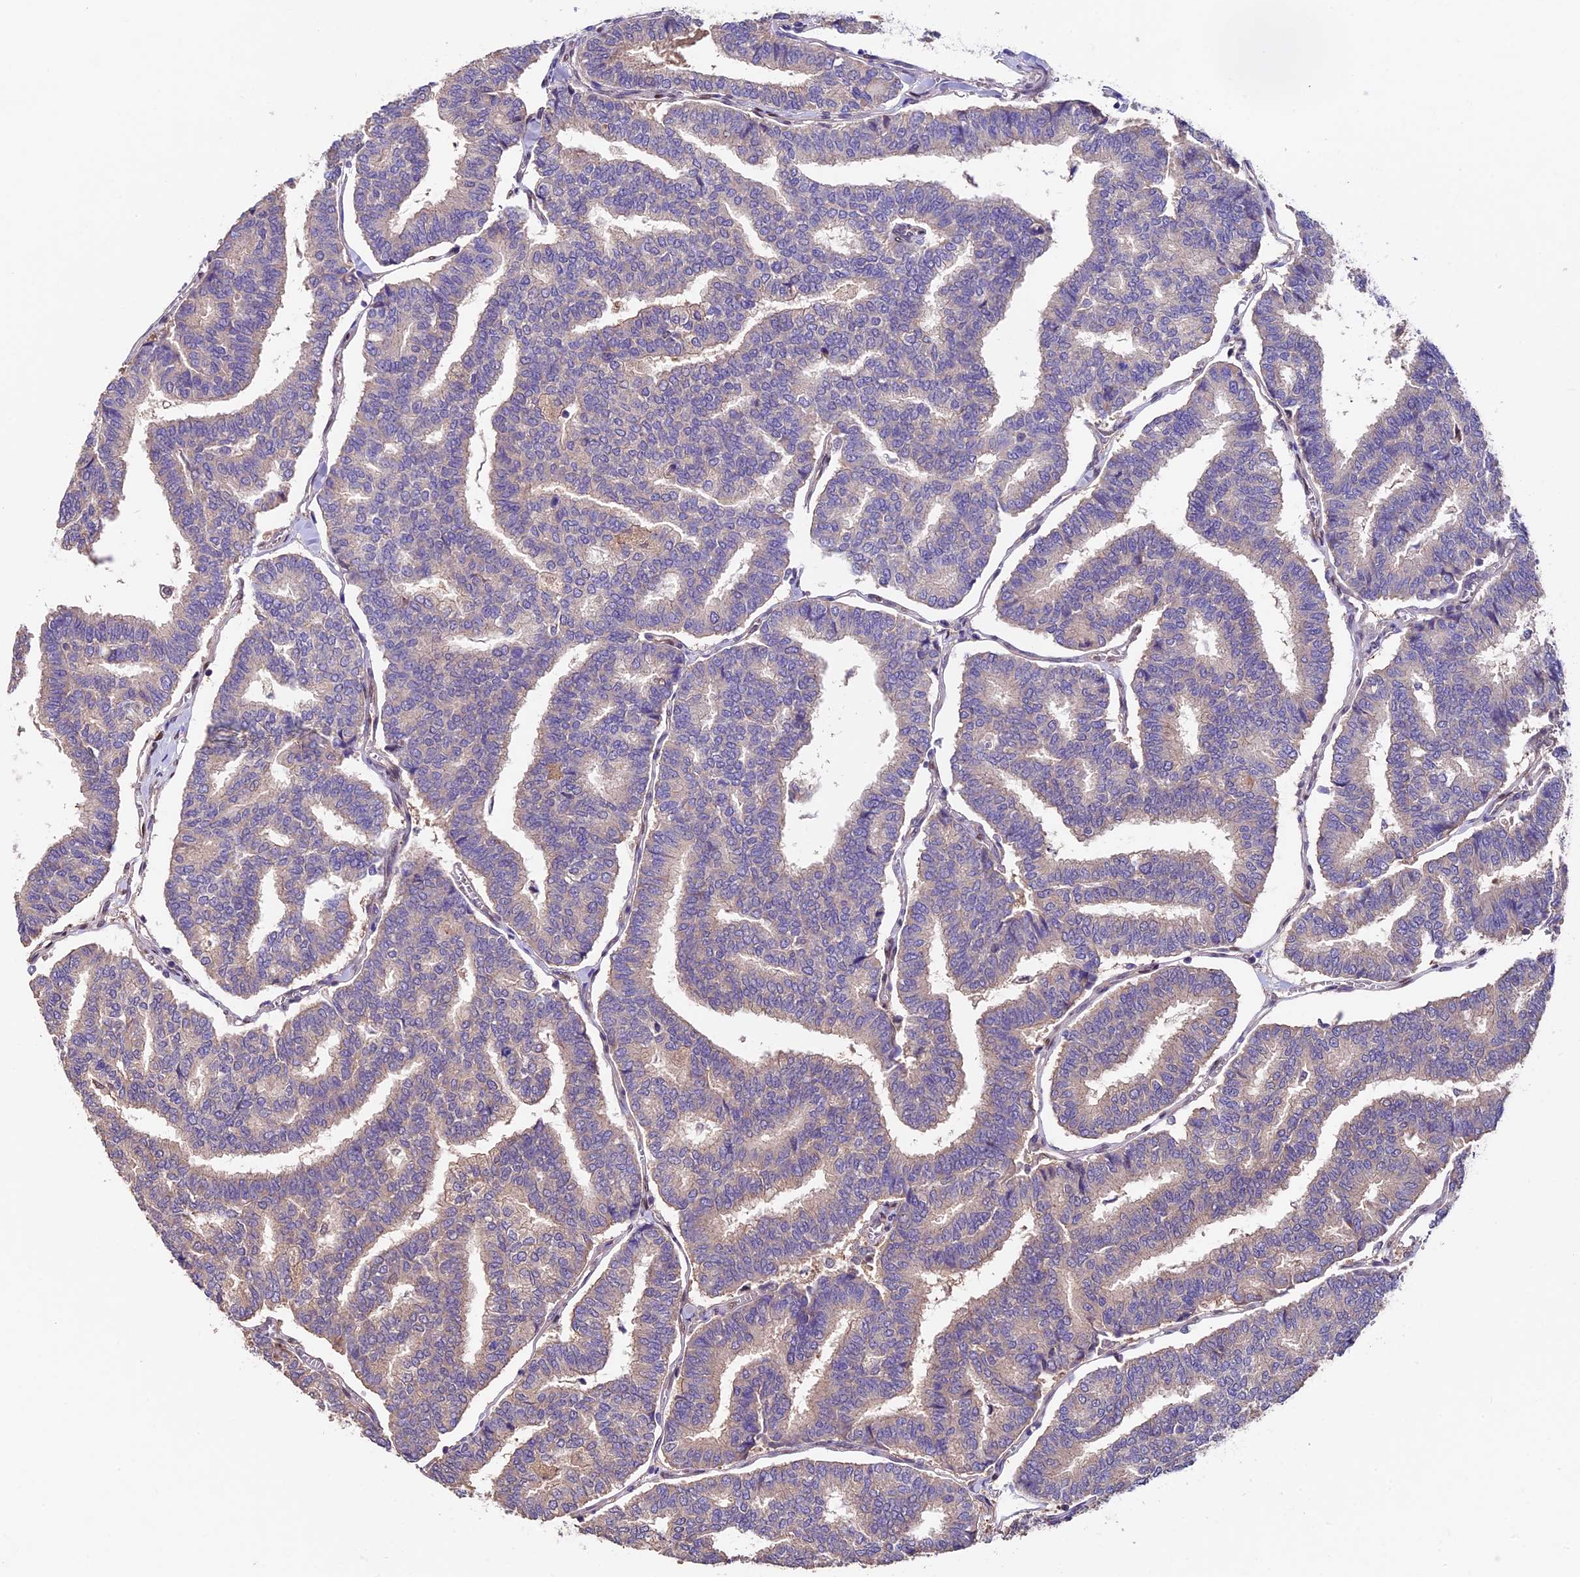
{"staining": {"intensity": "negative", "quantity": "none", "location": "none"}, "tissue": "thyroid cancer", "cell_type": "Tumor cells", "image_type": "cancer", "snomed": [{"axis": "morphology", "description": "Papillary adenocarcinoma, NOS"}, {"axis": "topography", "description": "Thyroid gland"}], "caption": "IHC of human papillary adenocarcinoma (thyroid) exhibits no staining in tumor cells. (DAB (3,3'-diaminobenzidine) immunohistochemistry visualized using brightfield microscopy, high magnification).", "gene": "SBNO2", "patient": {"sex": "female", "age": 35}}